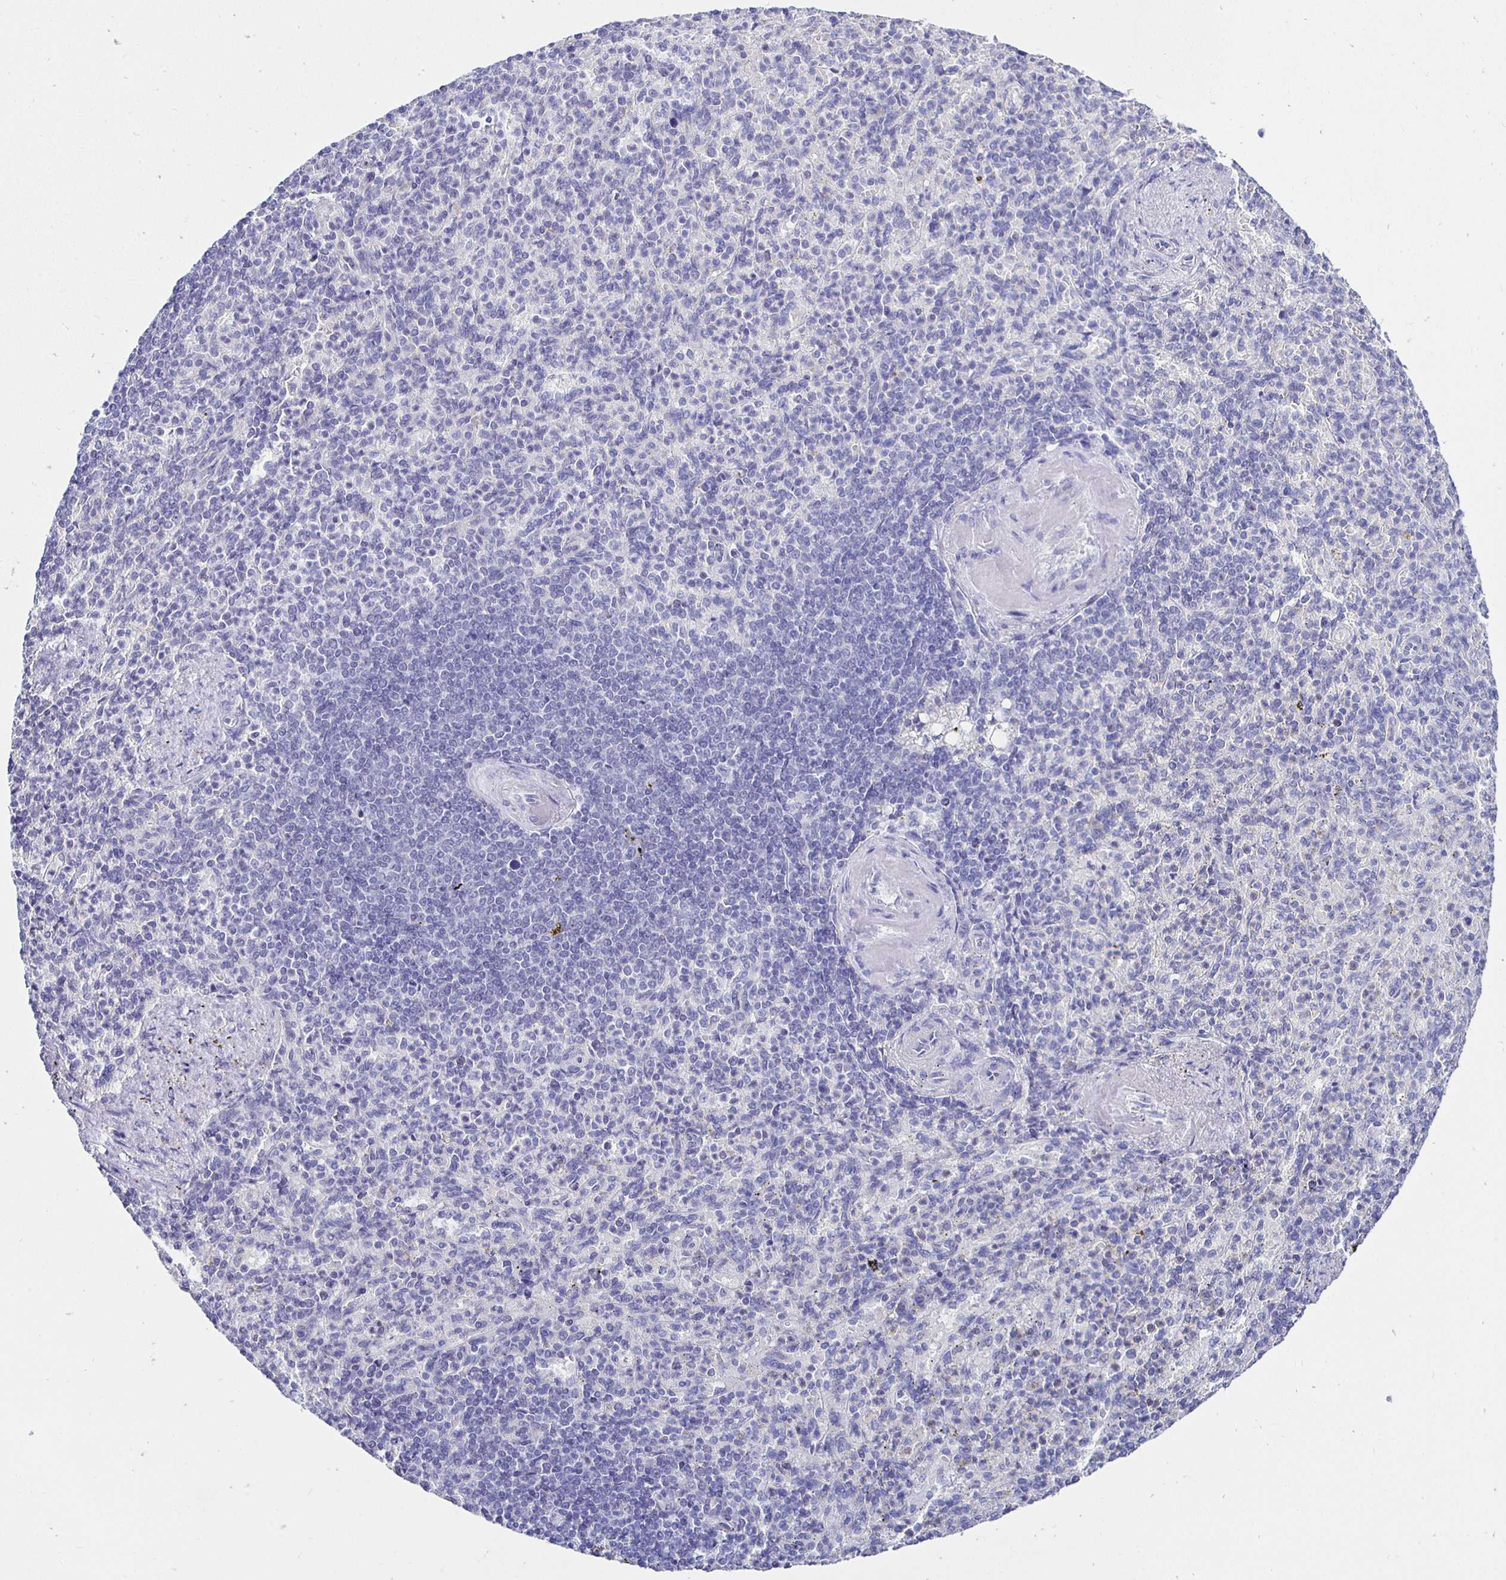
{"staining": {"intensity": "negative", "quantity": "none", "location": "none"}, "tissue": "spleen", "cell_type": "Cells in red pulp", "image_type": "normal", "snomed": [{"axis": "morphology", "description": "Normal tissue, NOS"}, {"axis": "topography", "description": "Spleen"}], "caption": "The immunohistochemistry (IHC) photomicrograph has no significant expression in cells in red pulp of spleen. (DAB immunohistochemistry (IHC) visualized using brightfield microscopy, high magnification).", "gene": "UMOD", "patient": {"sex": "female", "age": 74}}